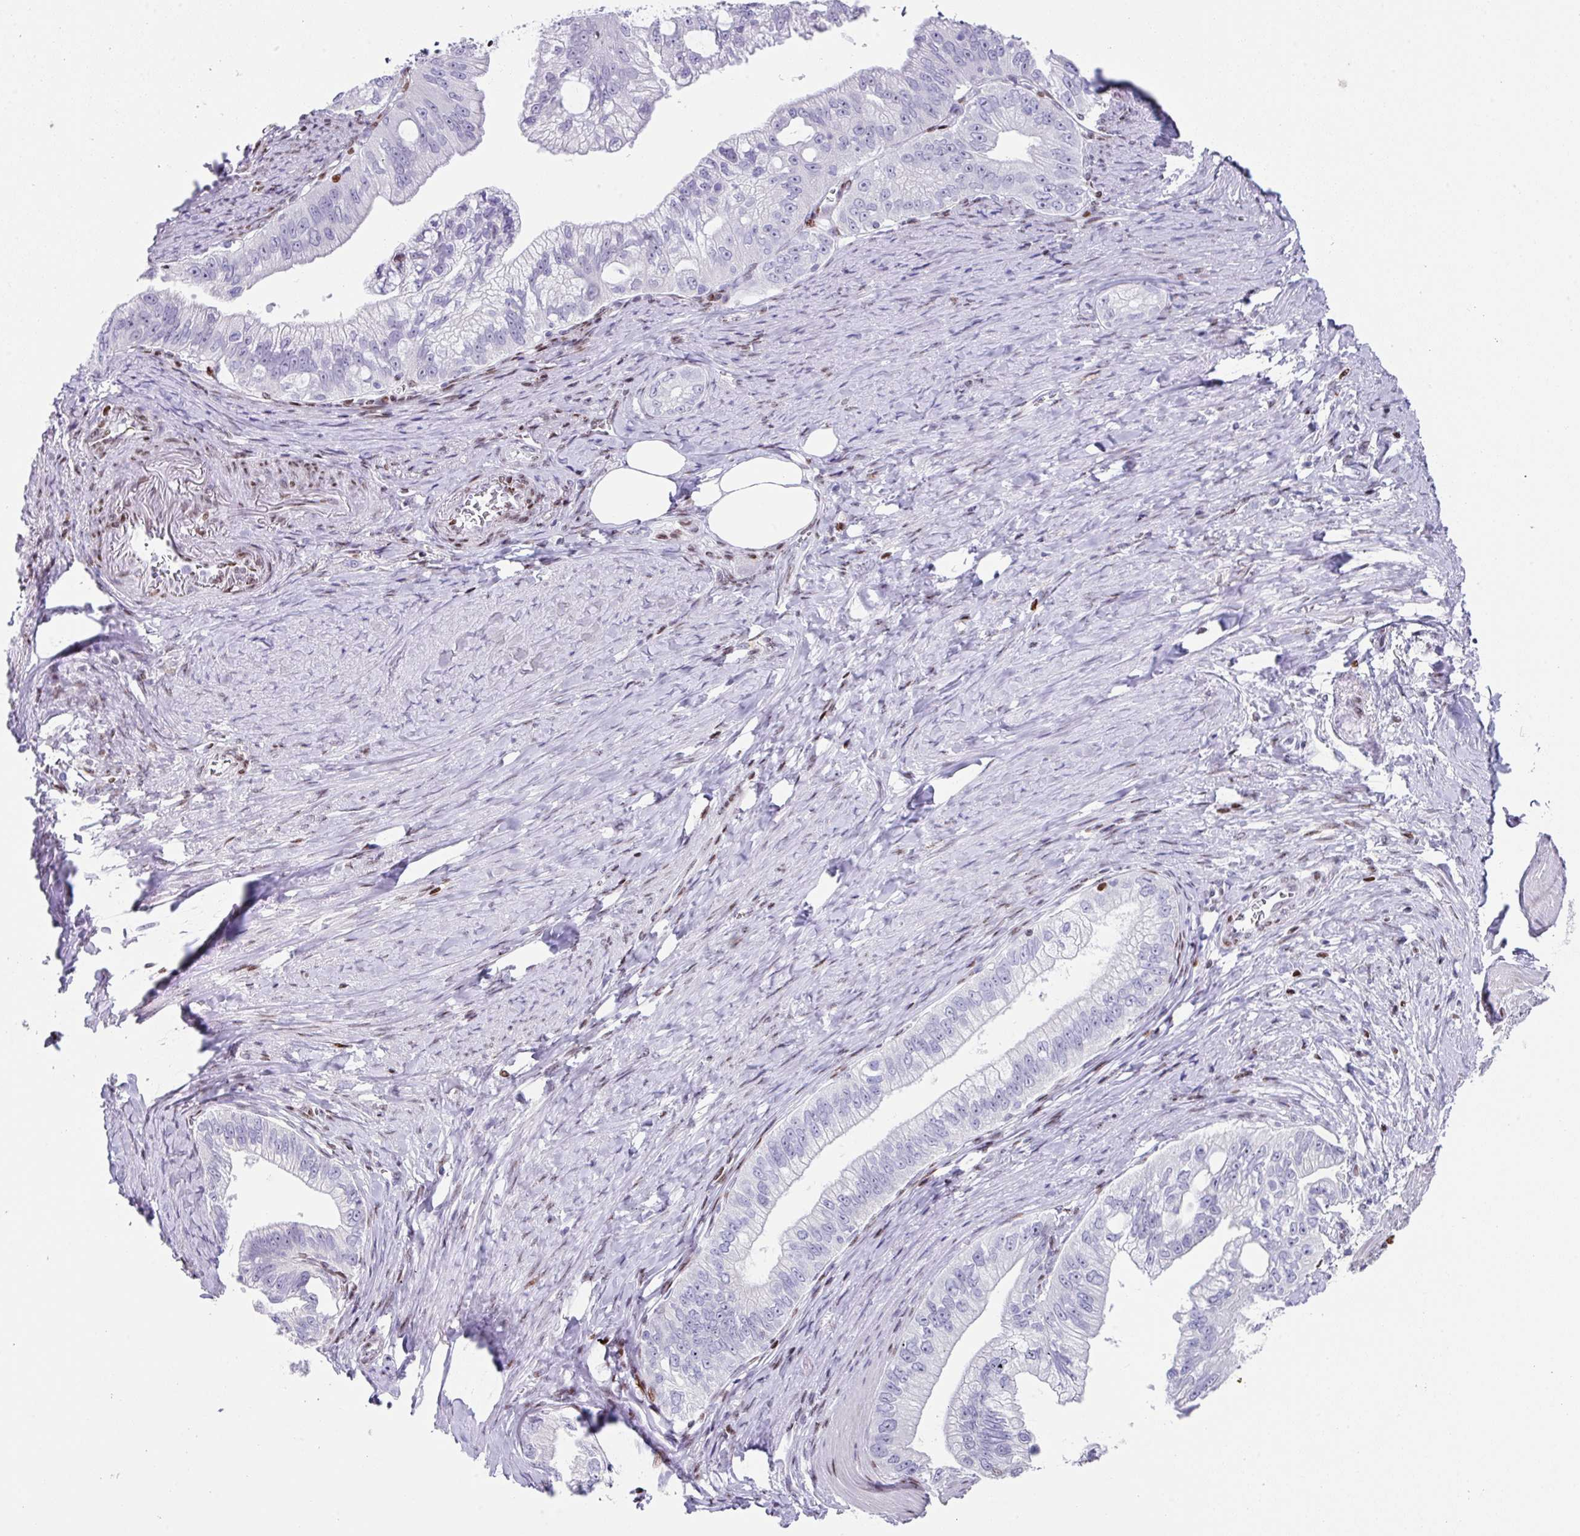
{"staining": {"intensity": "negative", "quantity": "none", "location": "none"}, "tissue": "pancreatic cancer", "cell_type": "Tumor cells", "image_type": "cancer", "snomed": [{"axis": "morphology", "description": "Adenocarcinoma, NOS"}, {"axis": "topography", "description": "Pancreas"}], "caption": "Pancreatic cancer was stained to show a protein in brown. There is no significant expression in tumor cells. (Stains: DAB immunohistochemistry (IHC) with hematoxylin counter stain, Microscopy: brightfield microscopy at high magnification).", "gene": "TCF3", "patient": {"sex": "male", "age": 70}}